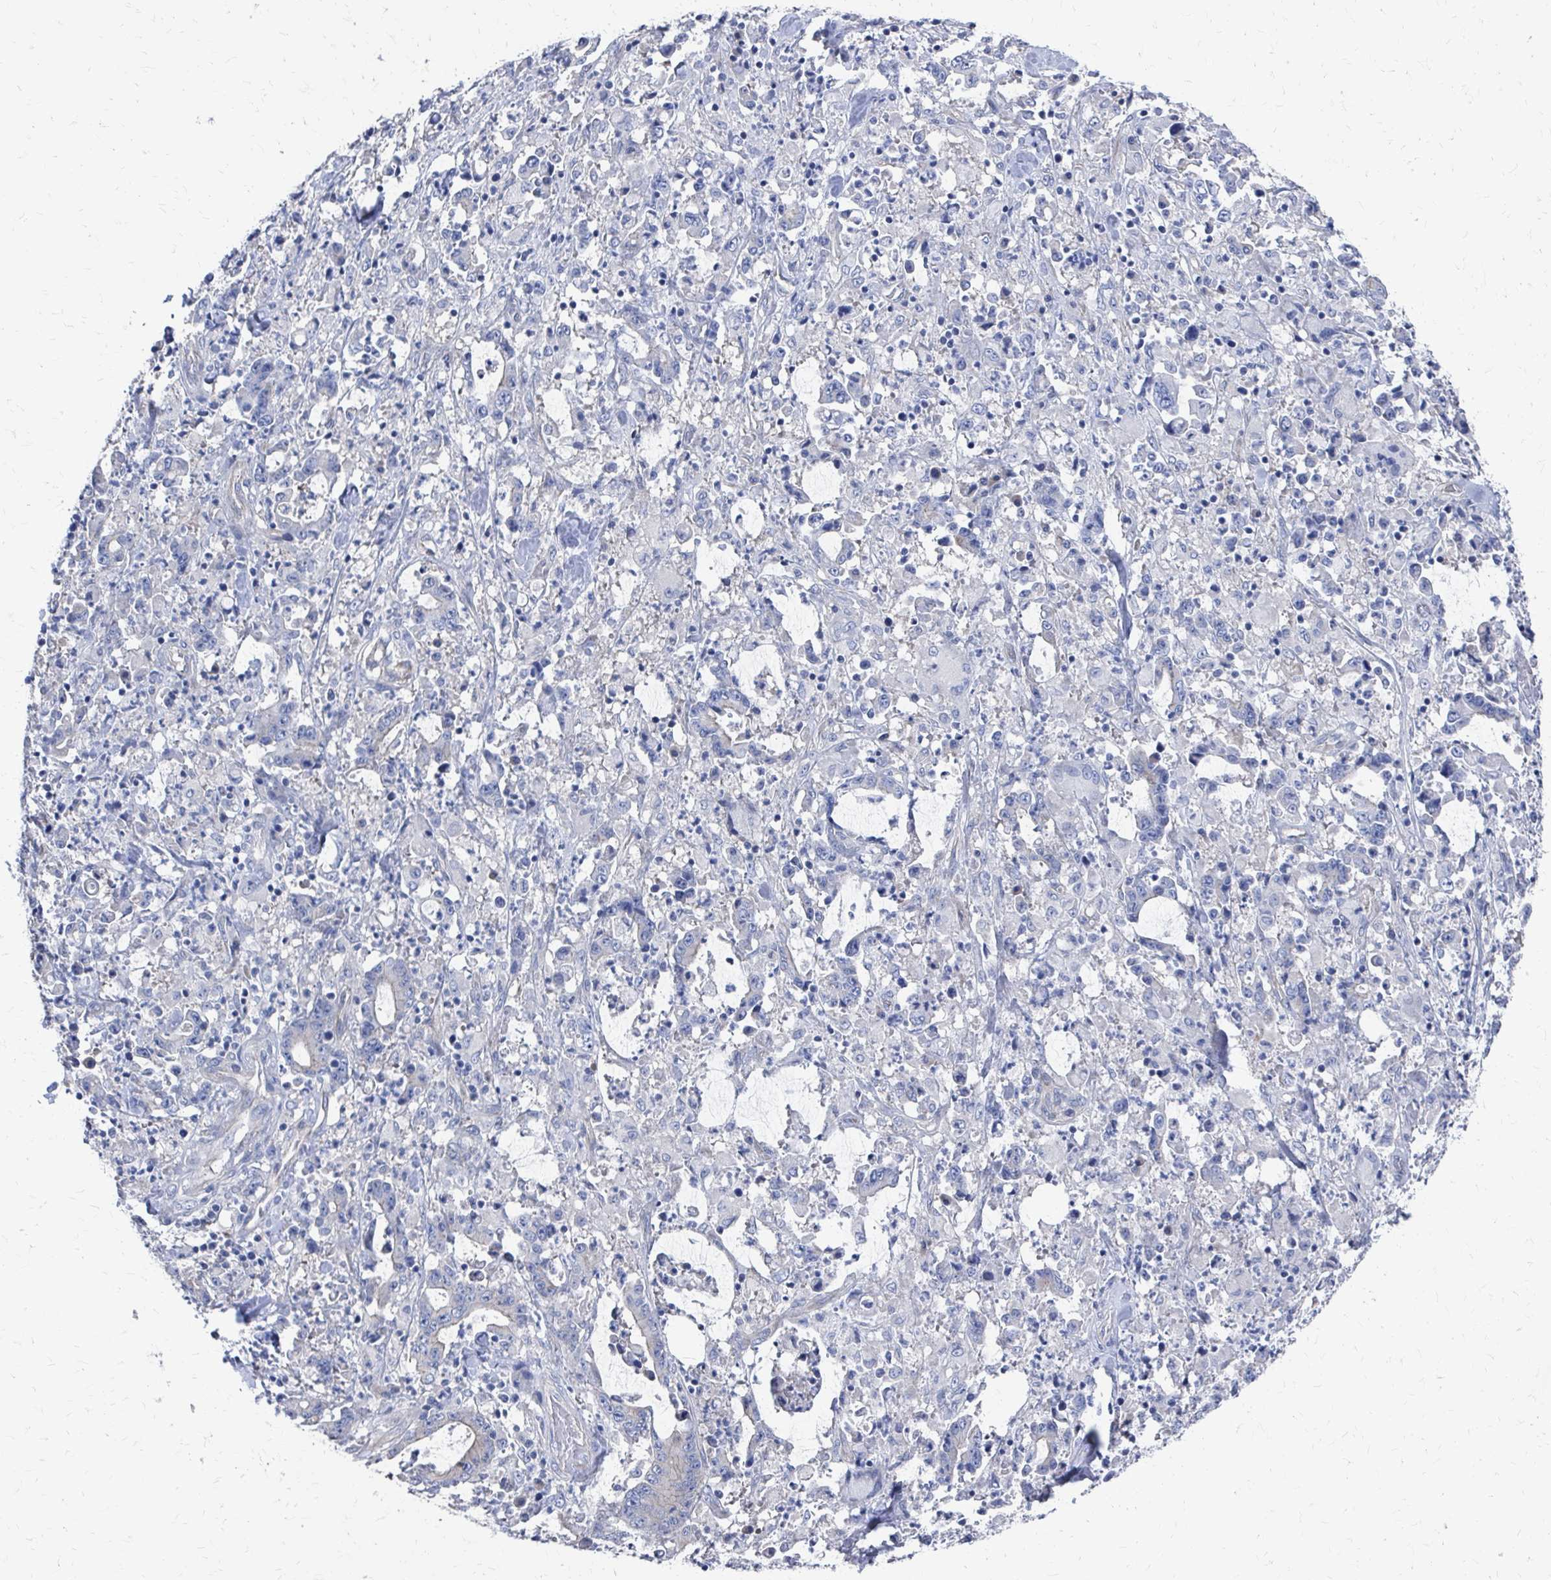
{"staining": {"intensity": "negative", "quantity": "none", "location": "none"}, "tissue": "stomach cancer", "cell_type": "Tumor cells", "image_type": "cancer", "snomed": [{"axis": "morphology", "description": "Adenocarcinoma, NOS"}, {"axis": "topography", "description": "Stomach, upper"}], "caption": "Immunohistochemistry (IHC) image of human stomach cancer (adenocarcinoma) stained for a protein (brown), which exhibits no positivity in tumor cells.", "gene": "PLEKHG7", "patient": {"sex": "male", "age": 68}}